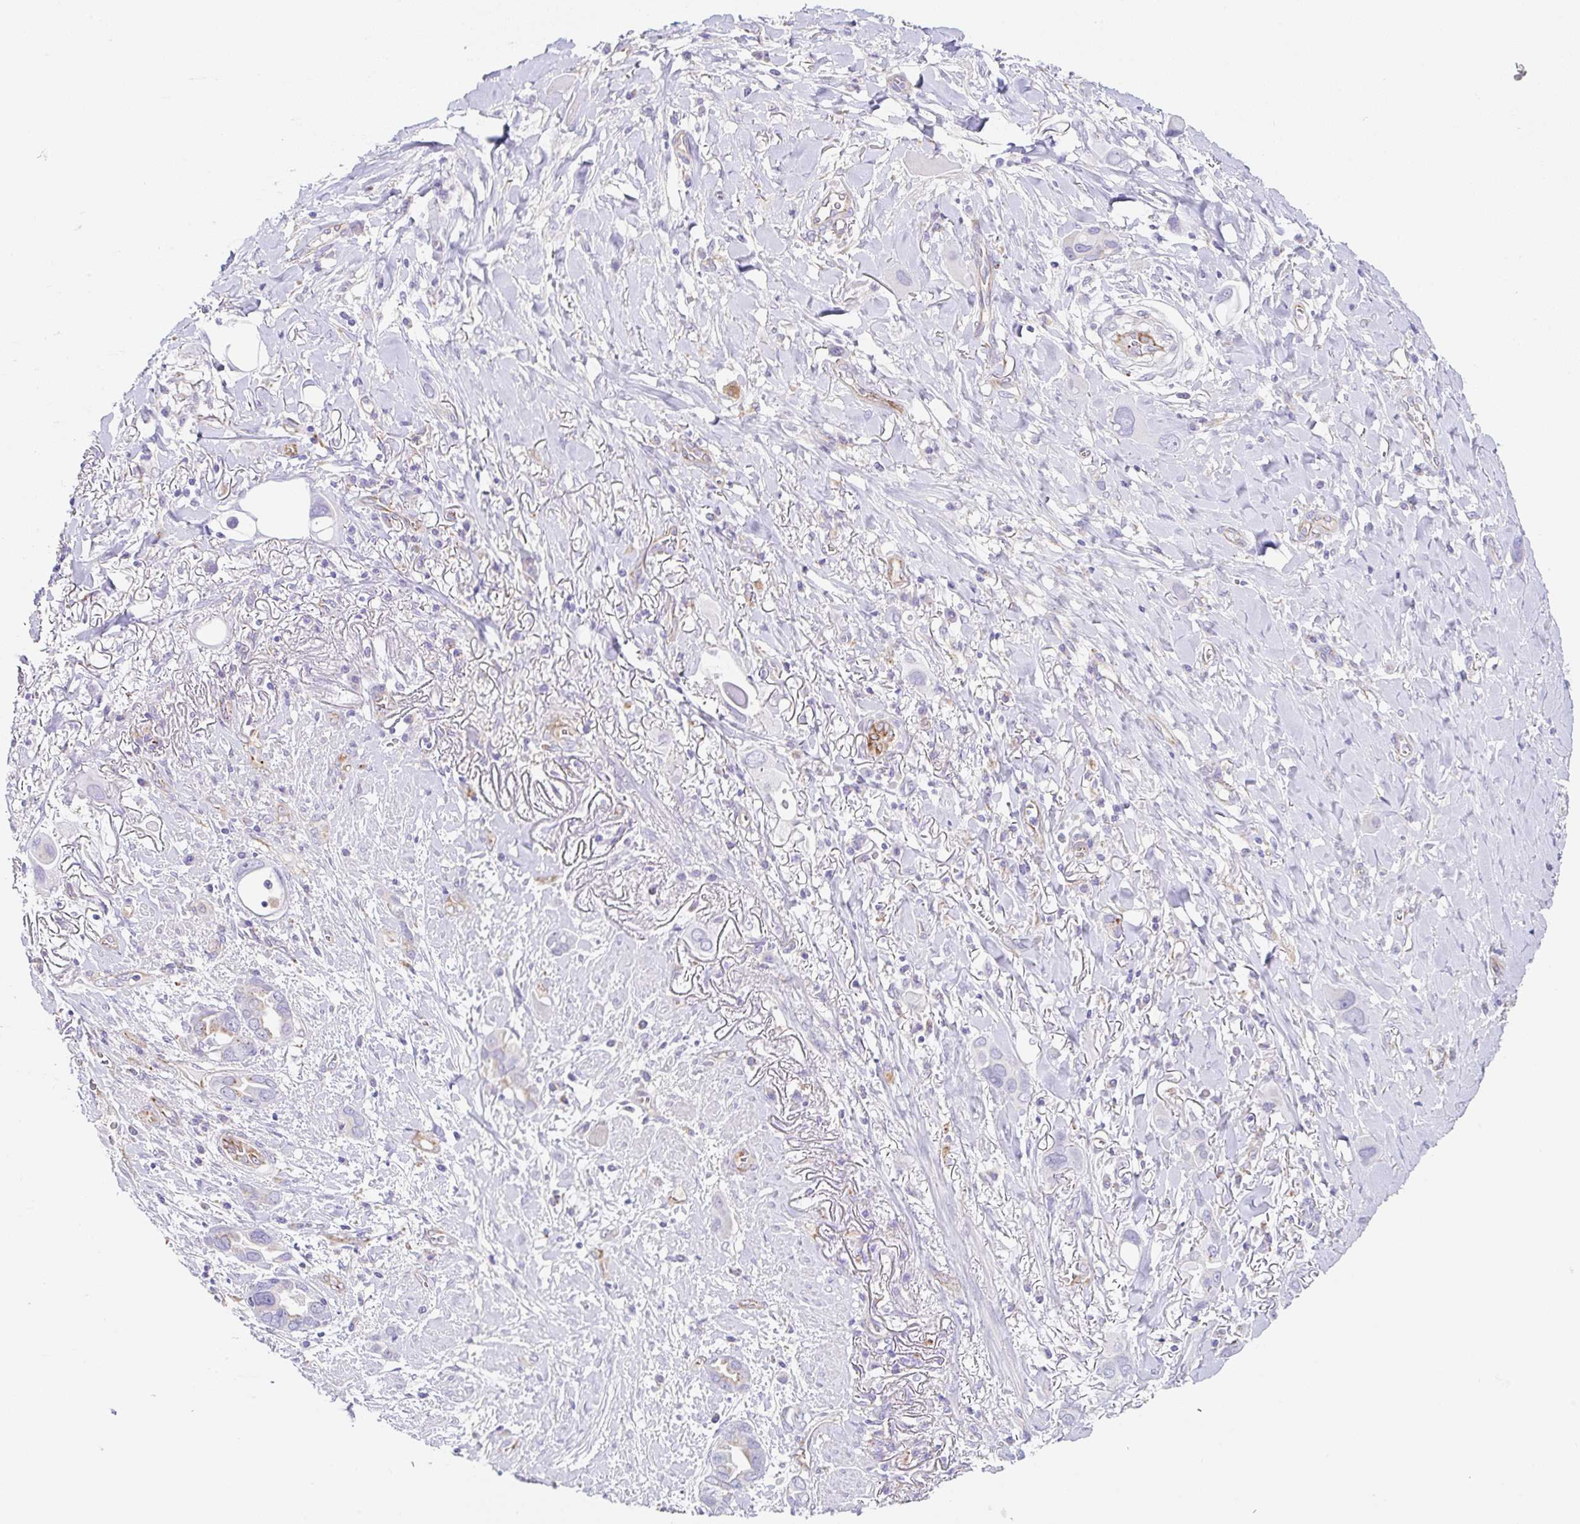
{"staining": {"intensity": "negative", "quantity": "none", "location": "none"}, "tissue": "lung cancer", "cell_type": "Tumor cells", "image_type": "cancer", "snomed": [{"axis": "morphology", "description": "Adenocarcinoma, NOS"}, {"axis": "topography", "description": "Lung"}], "caption": "This is an immunohistochemistry micrograph of human lung adenocarcinoma. There is no positivity in tumor cells.", "gene": "DKK4", "patient": {"sex": "male", "age": 76}}